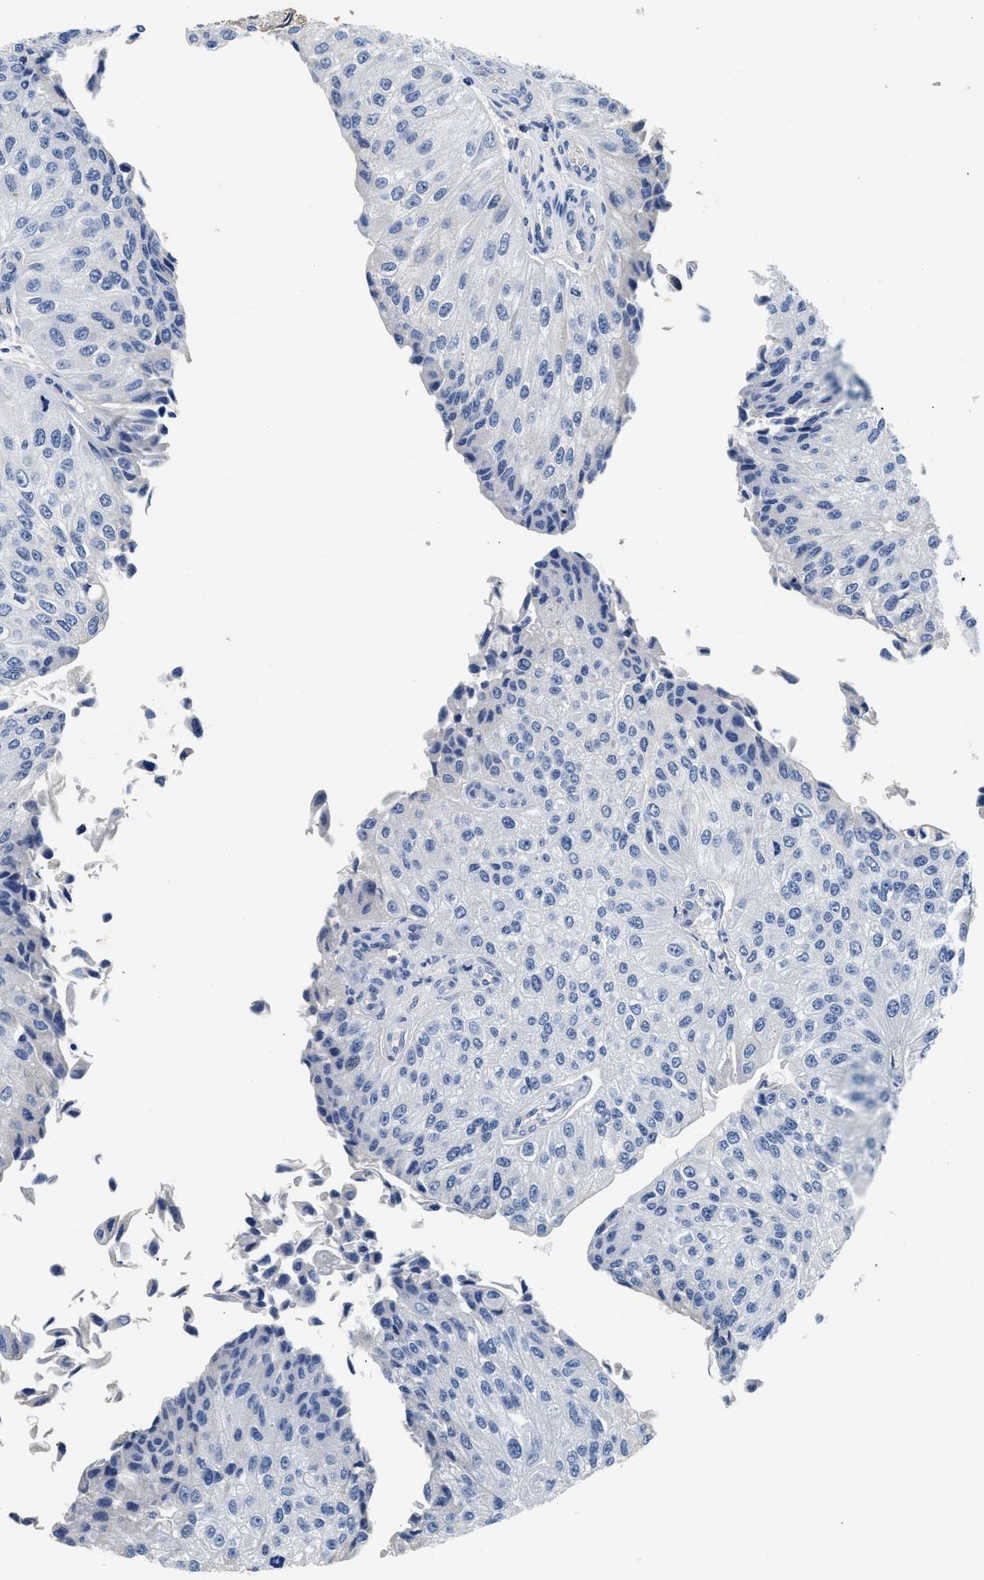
{"staining": {"intensity": "negative", "quantity": "none", "location": "none"}, "tissue": "urothelial cancer", "cell_type": "Tumor cells", "image_type": "cancer", "snomed": [{"axis": "morphology", "description": "Urothelial carcinoma, High grade"}, {"axis": "topography", "description": "Kidney"}, {"axis": "topography", "description": "Urinary bladder"}], "caption": "Protein analysis of urothelial cancer reveals no significant staining in tumor cells.", "gene": "PCK2", "patient": {"sex": "male", "age": 77}}